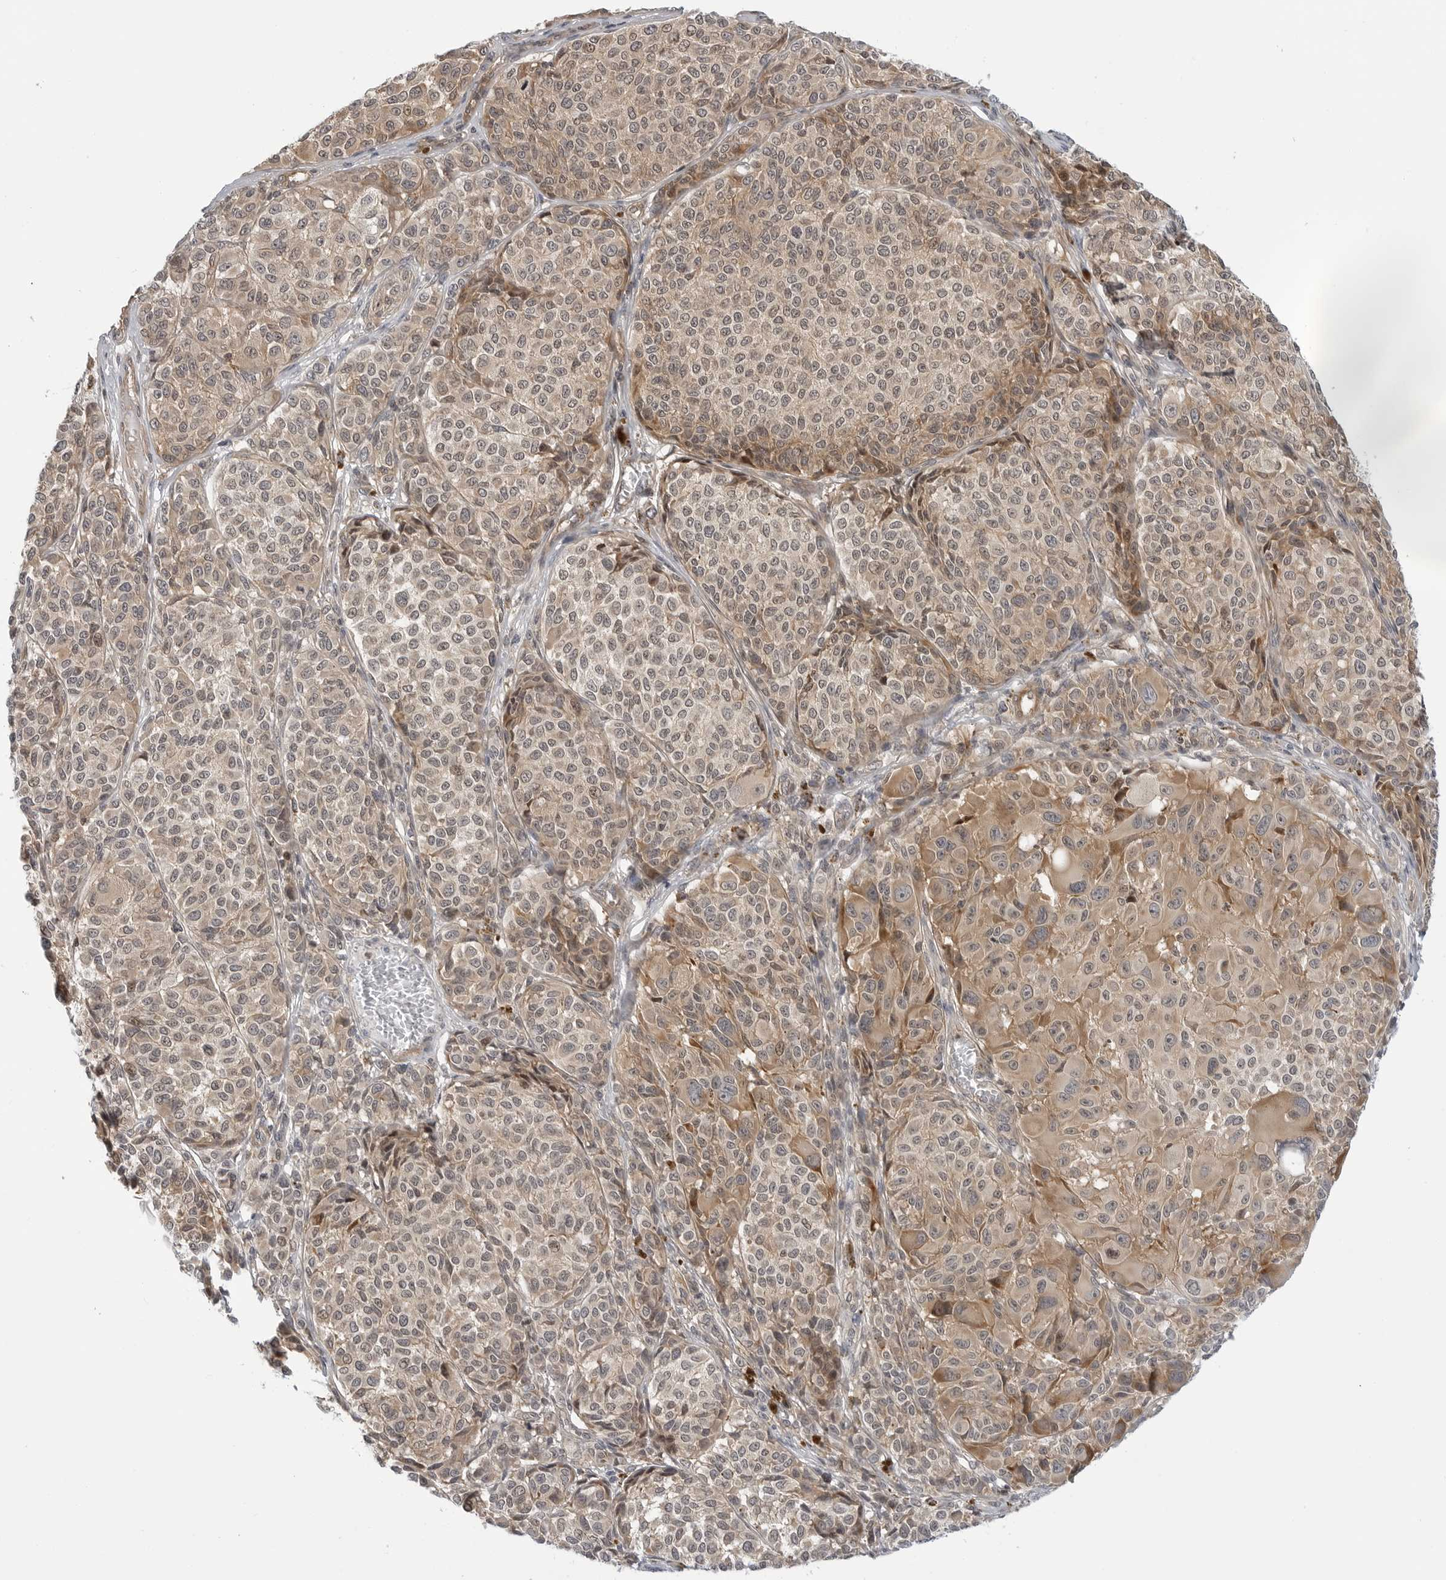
{"staining": {"intensity": "moderate", "quantity": "25%-75%", "location": "cytoplasmic/membranous"}, "tissue": "melanoma", "cell_type": "Tumor cells", "image_type": "cancer", "snomed": [{"axis": "morphology", "description": "Malignant melanoma, NOS"}, {"axis": "topography", "description": "Skin"}], "caption": "Human melanoma stained for a protein (brown) displays moderate cytoplasmic/membranous positive expression in about 25%-75% of tumor cells.", "gene": "STXBP3", "patient": {"sex": "male", "age": 83}}